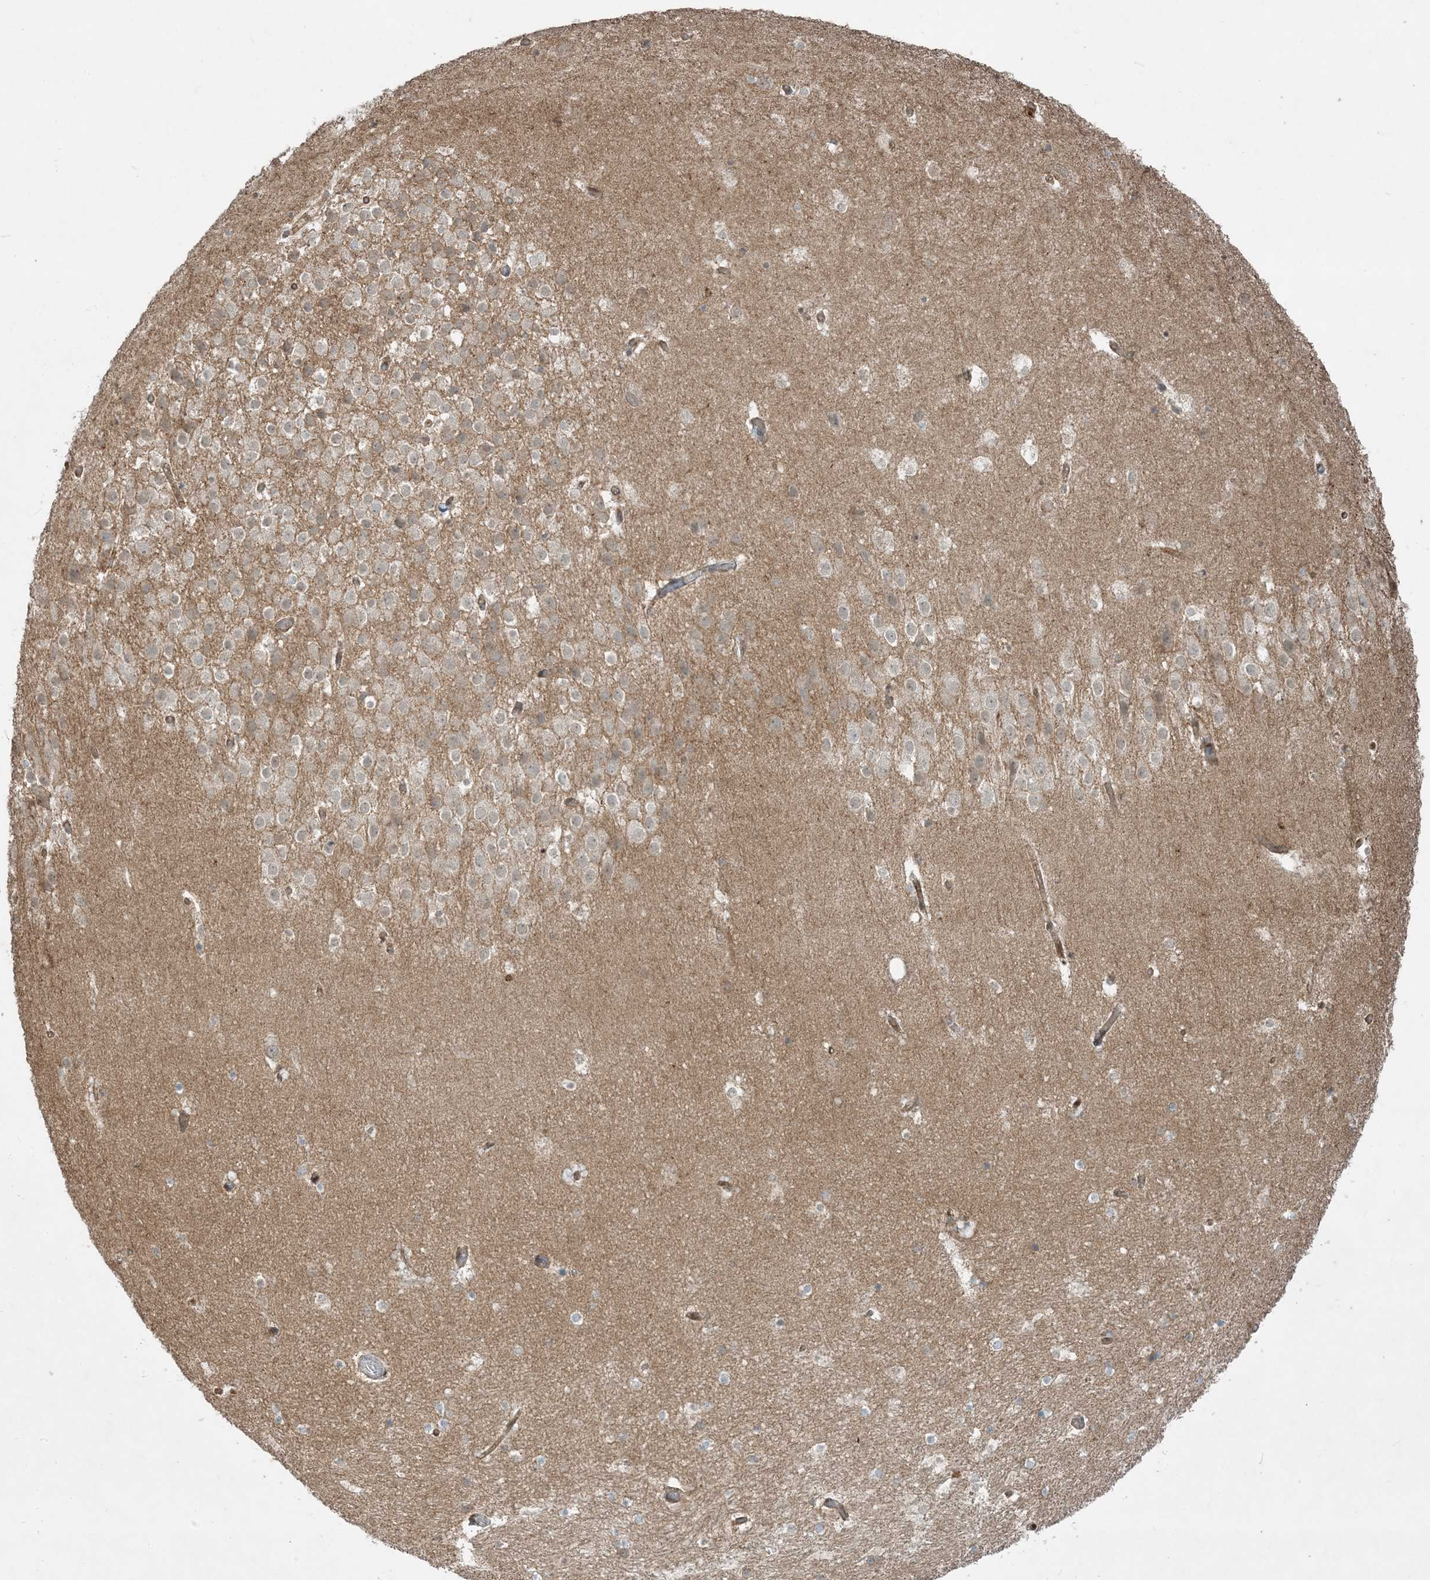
{"staining": {"intensity": "weak", "quantity": "<25%", "location": "cytoplasmic/membranous"}, "tissue": "hippocampus", "cell_type": "Glial cells", "image_type": "normal", "snomed": [{"axis": "morphology", "description": "Normal tissue, NOS"}, {"axis": "topography", "description": "Hippocampus"}], "caption": "The image displays no staining of glial cells in normal hippocampus. (Stains: DAB immunohistochemistry with hematoxylin counter stain, Microscopy: brightfield microscopy at high magnification).", "gene": "PPM1F", "patient": {"sex": "female", "age": 52}}